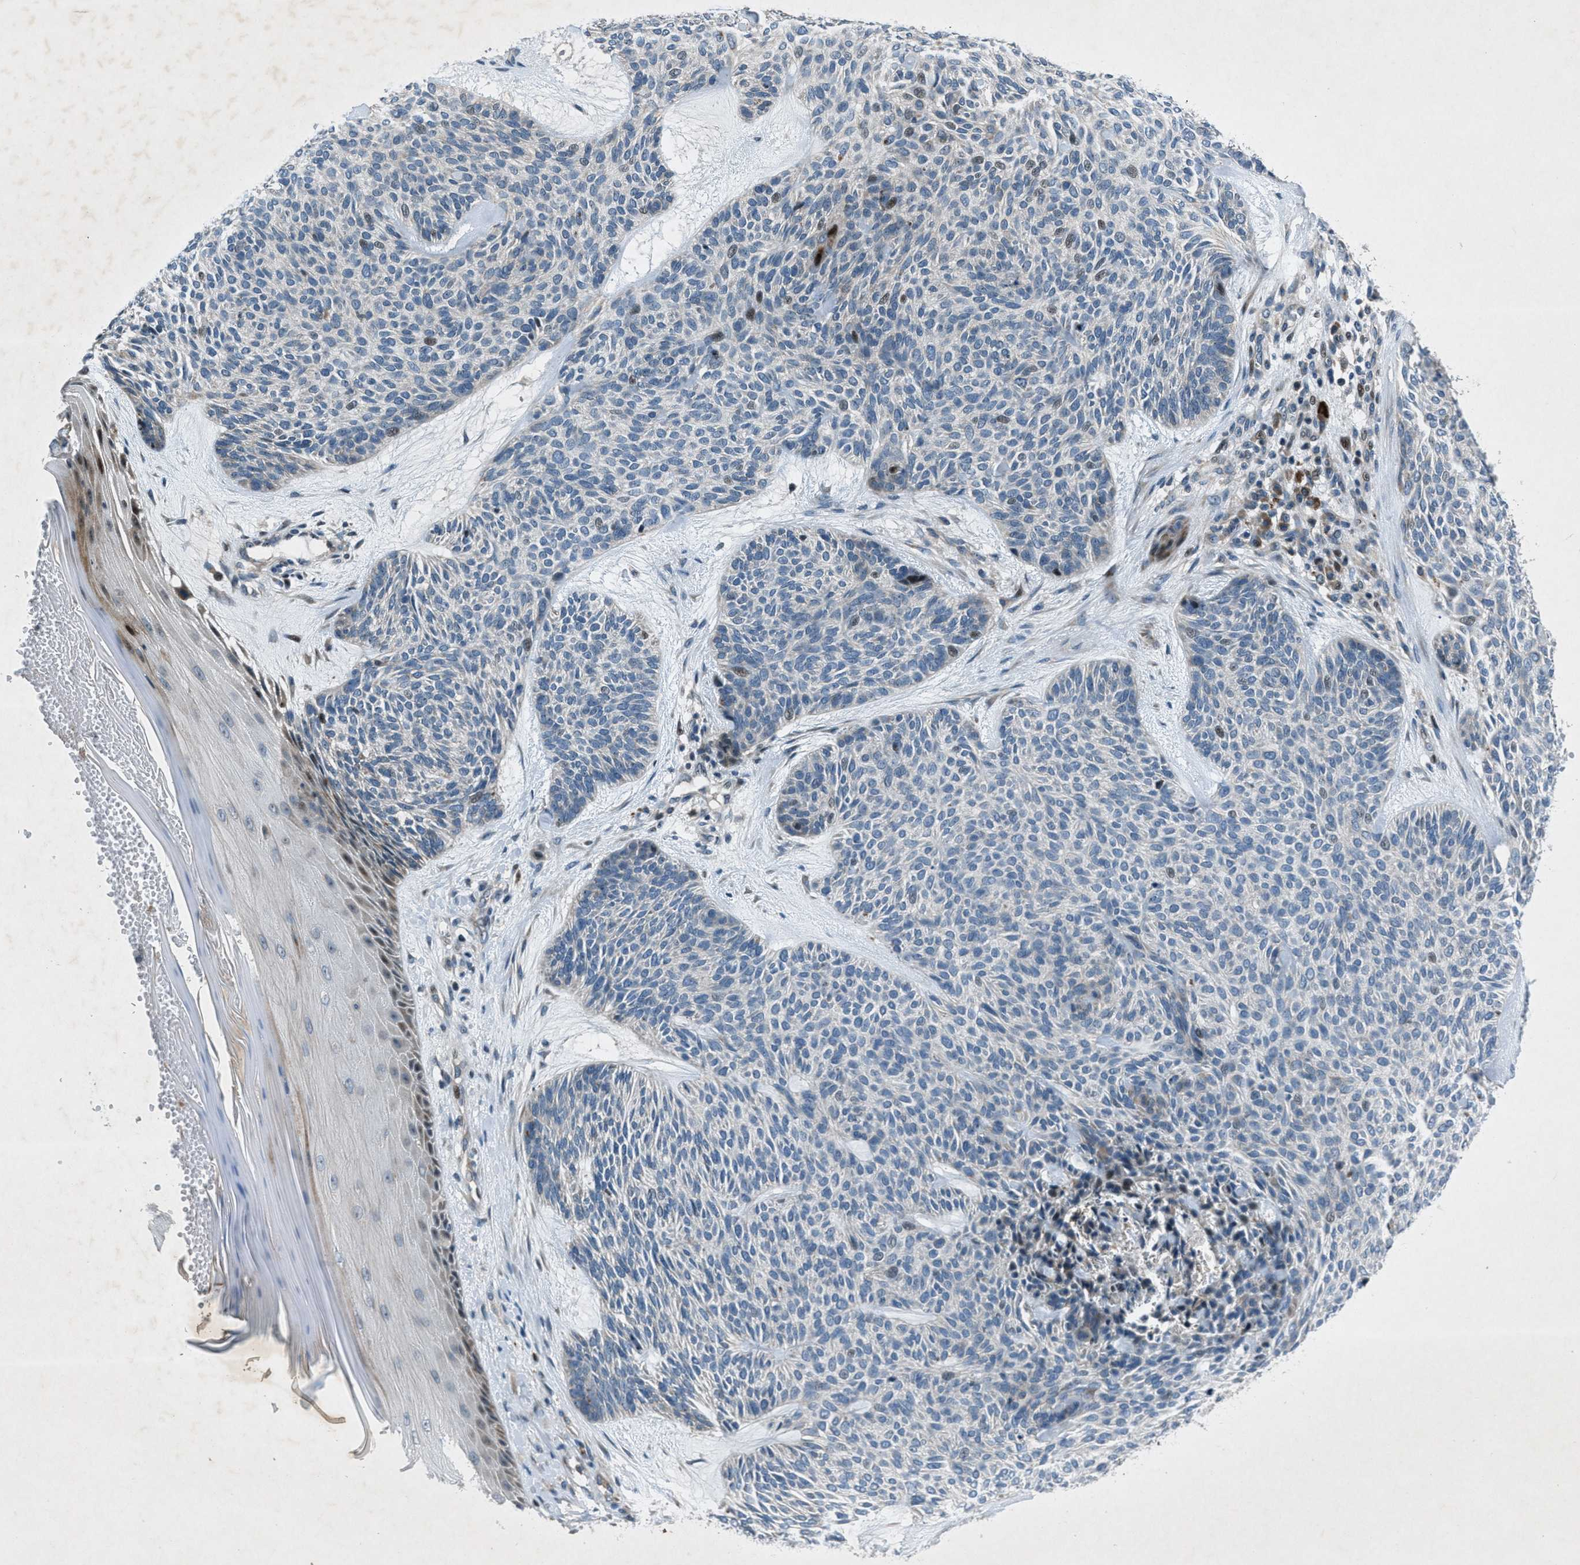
{"staining": {"intensity": "weak", "quantity": "<25%", "location": "nuclear"}, "tissue": "skin cancer", "cell_type": "Tumor cells", "image_type": "cancer", "snomed": [{"axis": "morphology", "description": "Basal cell carcinoma"}, {"axis": "topography", "description": "Skin"}], "caption": "DAB (3,3'-diaminobenzidine) immunohistochemical staining of human basal cell carcinoma (skin) exhibits no significant expression in tumor cells.", "gene": "CLEC2D", "patient": {"sex": "male", "age": 55}}